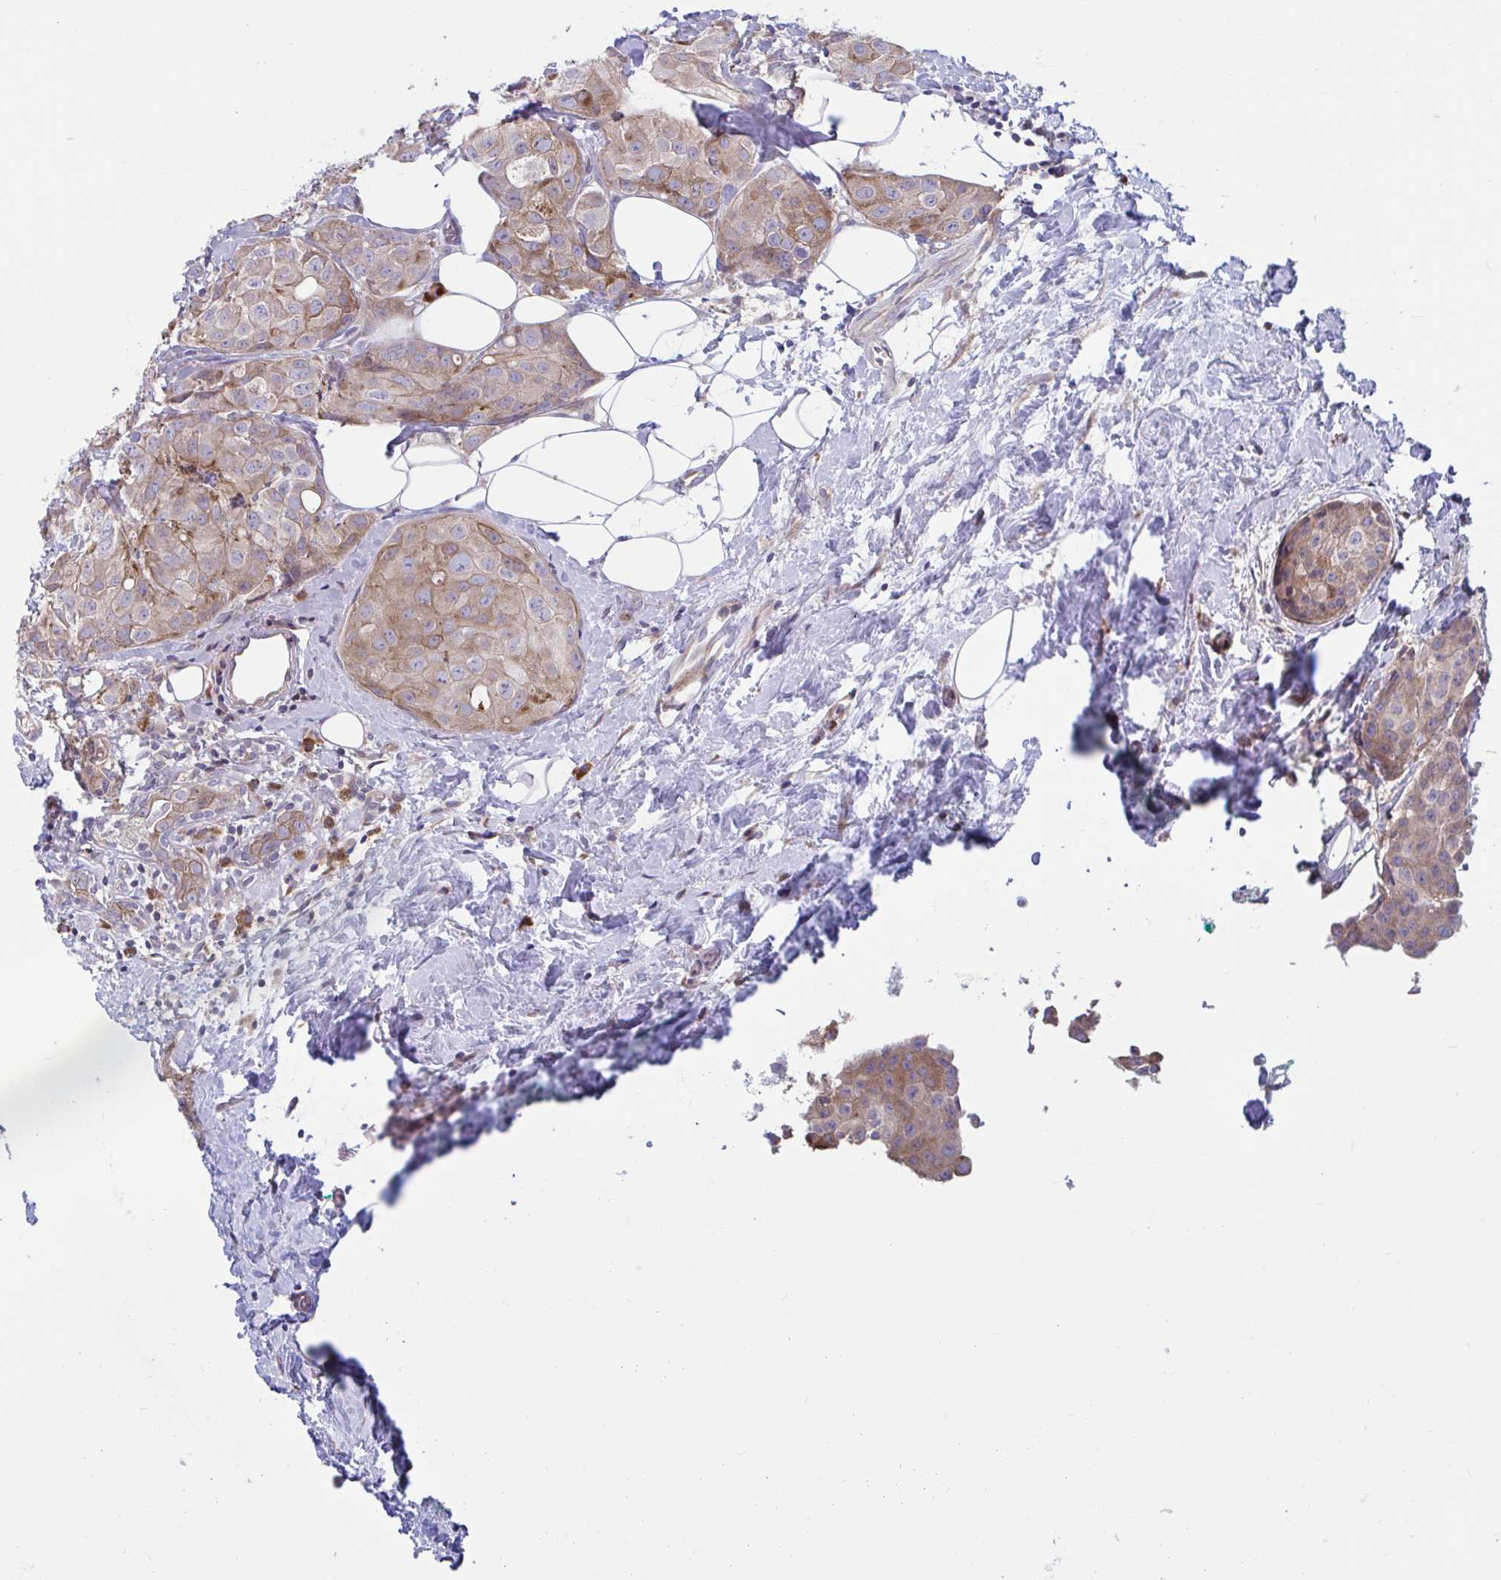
{"staining": {"intensity": "moderate", "quantity": "<25%", "location": "cytoplasmic/membranous"}, "tissue": "breast cancer", "cell_type": "Tumor cells", "image_type": "cancer", "snomed": [{"axis": "morphology", "description": "Duct carcinoma"}, {"axis": "topography", "description": "Breast"}], "caption": "Breast intraductal carcinoma stained with IHC exhibits moderate cytoplasmic/membranous positivity in approximately <25% of tumor cells. The staining was performed using DAB, with brown indicating positive protein expression. Nuclei are stained blue with hematoxylin.", "gene": "WBP1", "patient": {"sex": "female", "age": 43}}